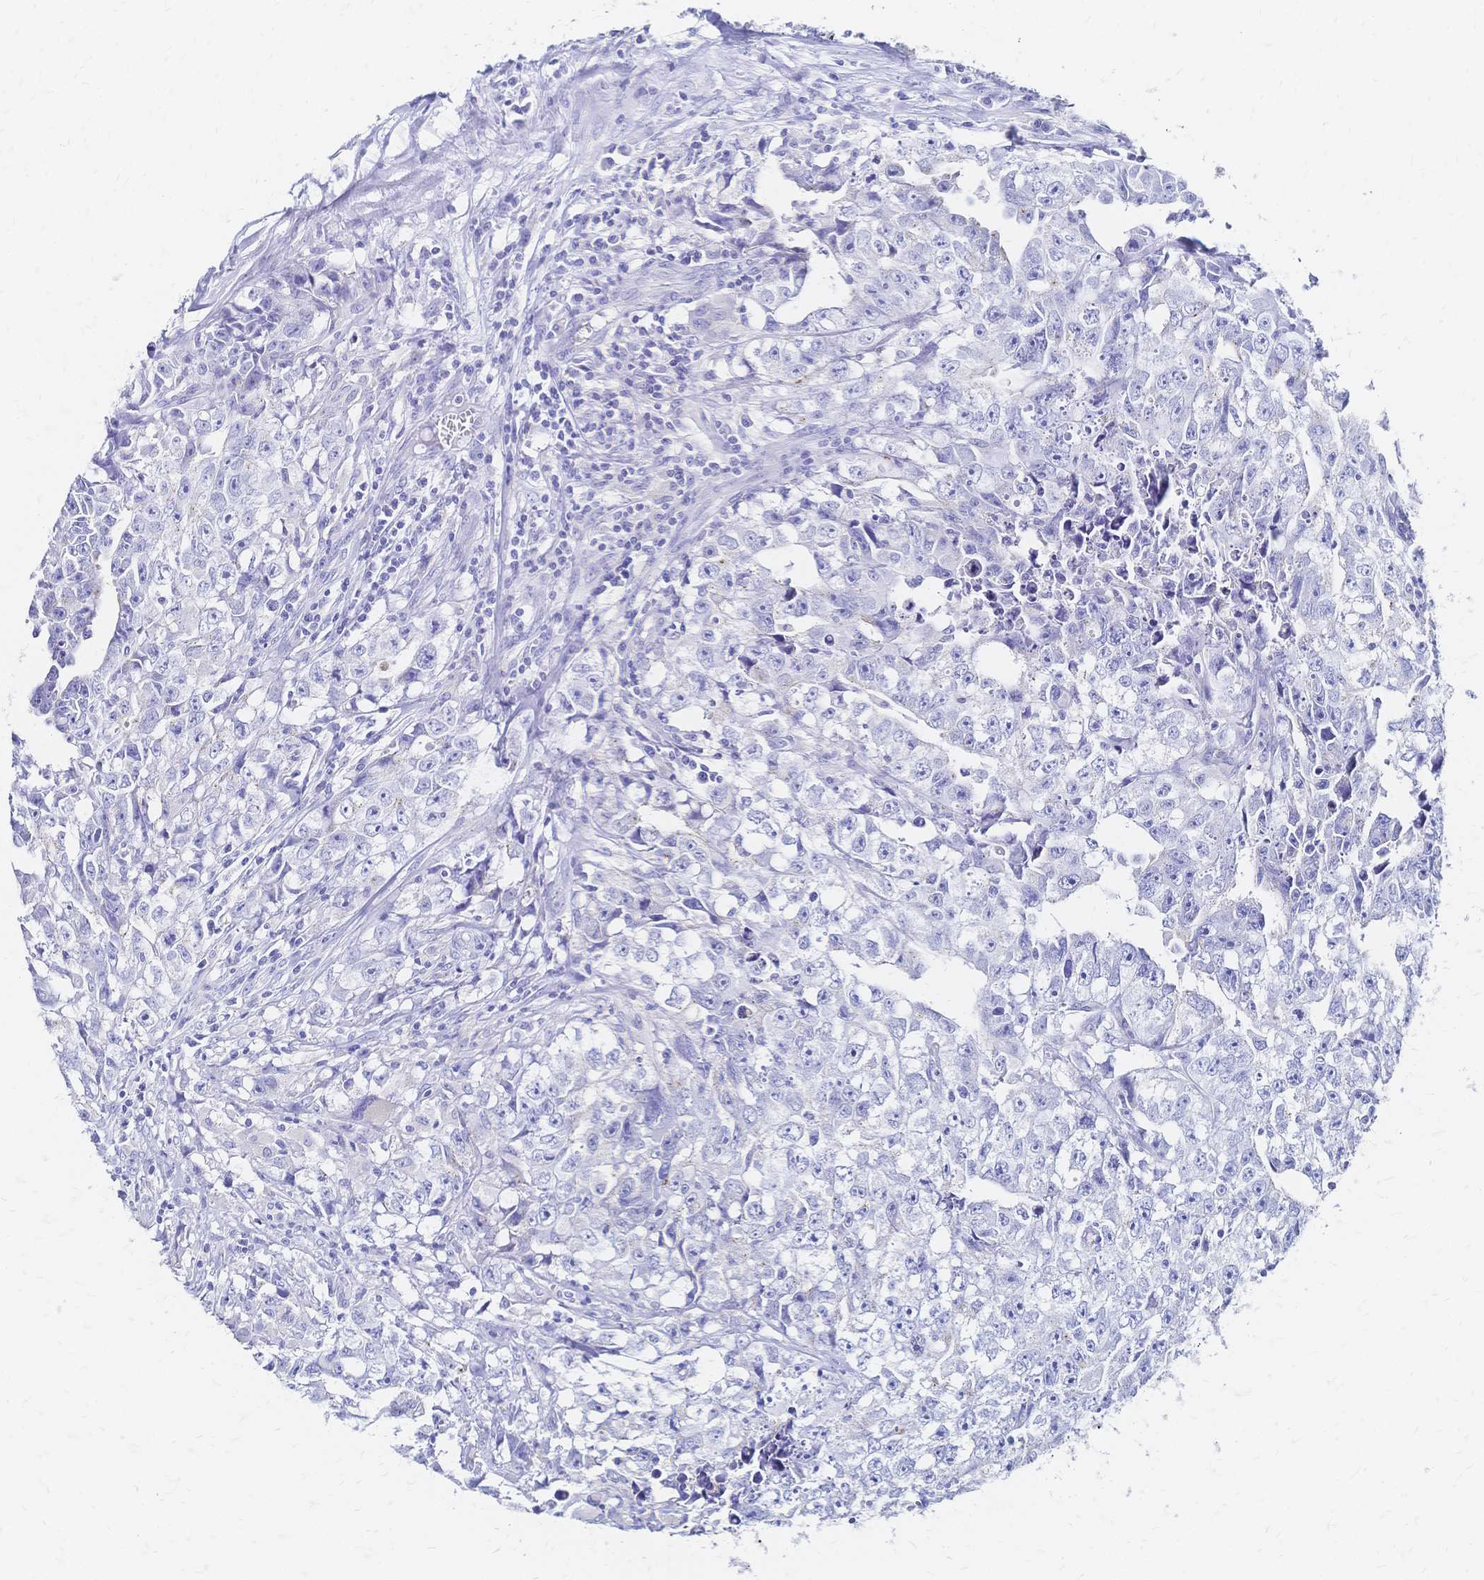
{"staining": {"intensity": "negative", "quantity": "none", "location": "none"}, "tissue": "testis cancer", "cell_type": "Tumor cells", "image_type": "cancer", "snomed": [{"axis": "morphology", "description": "Carcinoma, Embryonal, NOS"}, {"axis": "morphology", "description": "Teratoma, malignant, NOS"}, {"axis": "topography", "description": "Testis"}], "caption": "A photomicrograph of testis cancer (malignant teratoma) stained for a protein displays no brown staining in tumor cells.", "gene": "SLC5A1", "patient": {"sex": "male", "age": 24}}